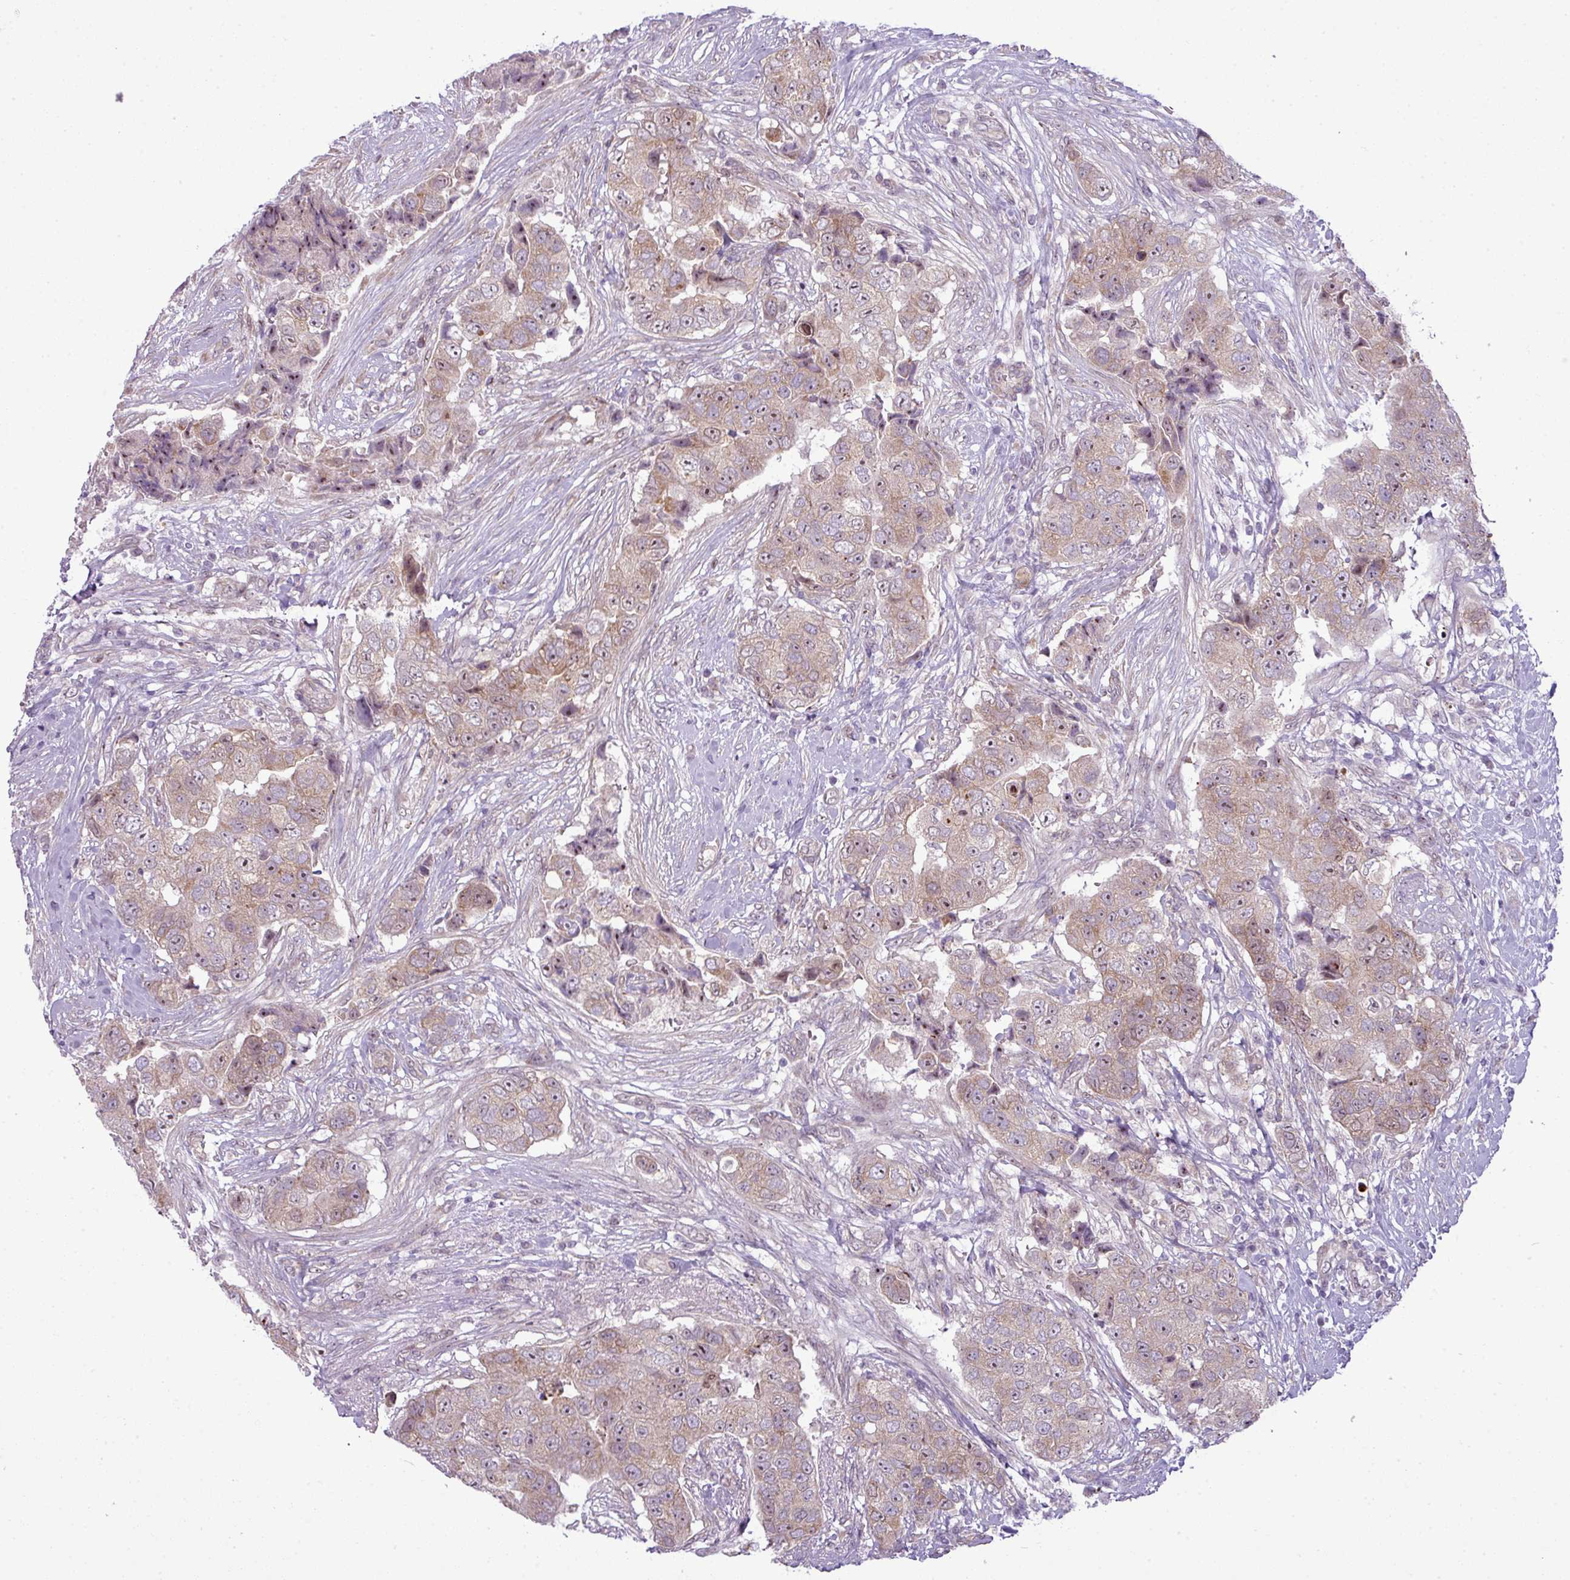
{"staining": {"intensity": "moderate", "quantity": "25%-75%", "location": "cytoplasmic/membranous,nuclear"}, "tissue": "breast cancer", "cell_type": "Tumor cells", "image_type": "cancer", "snomed": [{"axis": "morphology", "description": "Normal tissue, NOS"}, {"axis": "morphology", "description": "Duct carcinoma"}, {"axis": "topography", "description": "Breast"}], "caption": "Moderate cytoplasmic/membranous and nuclear positivity for a protein is appreciated in approximately 25%-75% of tumor cells of breast infiltrating ductal carcinoma using IHC.", "gene": "MAK16", "patient": {"sex": "female", "age": 62}}